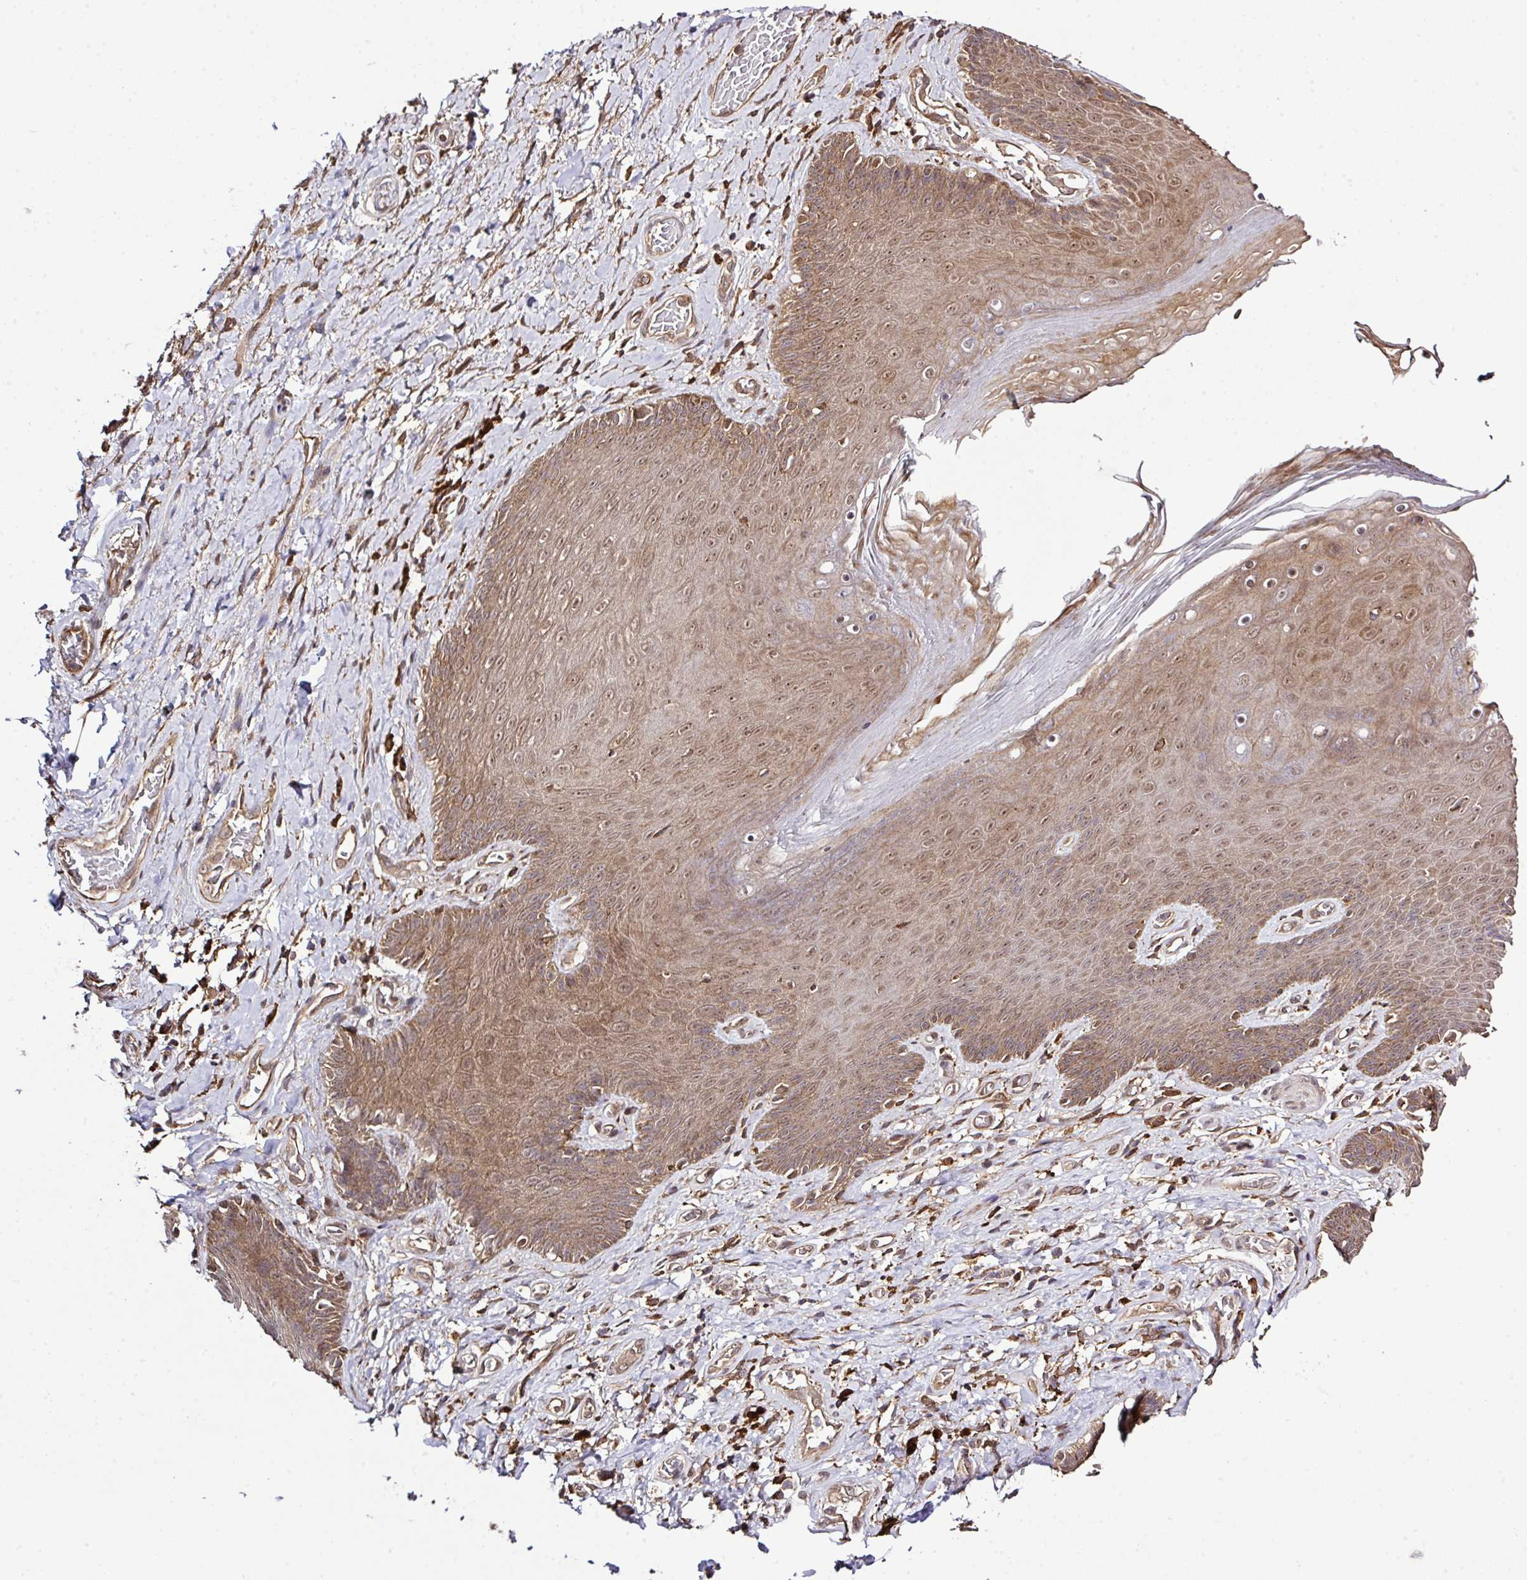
{"staining": {"intensity": "moderate", "quantity": ">75%", "location": "cytoplasmic/membranous,nuclear"}, "tissue": "skin", "cell_type": "Epidermal cells", "image_type": "normal", "snomed": [{"axis": "morphology", "description": "Normal tissue, NOS"}, {"axis": "topography", "description": "Anal"}, {"axis": "topography", "description": "Peripheral nerve tissue"}], "caption": "Immunohistochemical staining of normal human skin demonstrates >75% levels of moderate cytoplasmic/membranous,nuclear protein expression in about >75% of epidermal cells.", "gene": "ARPIN", "patient": {"sex": "male", "age": 53}}